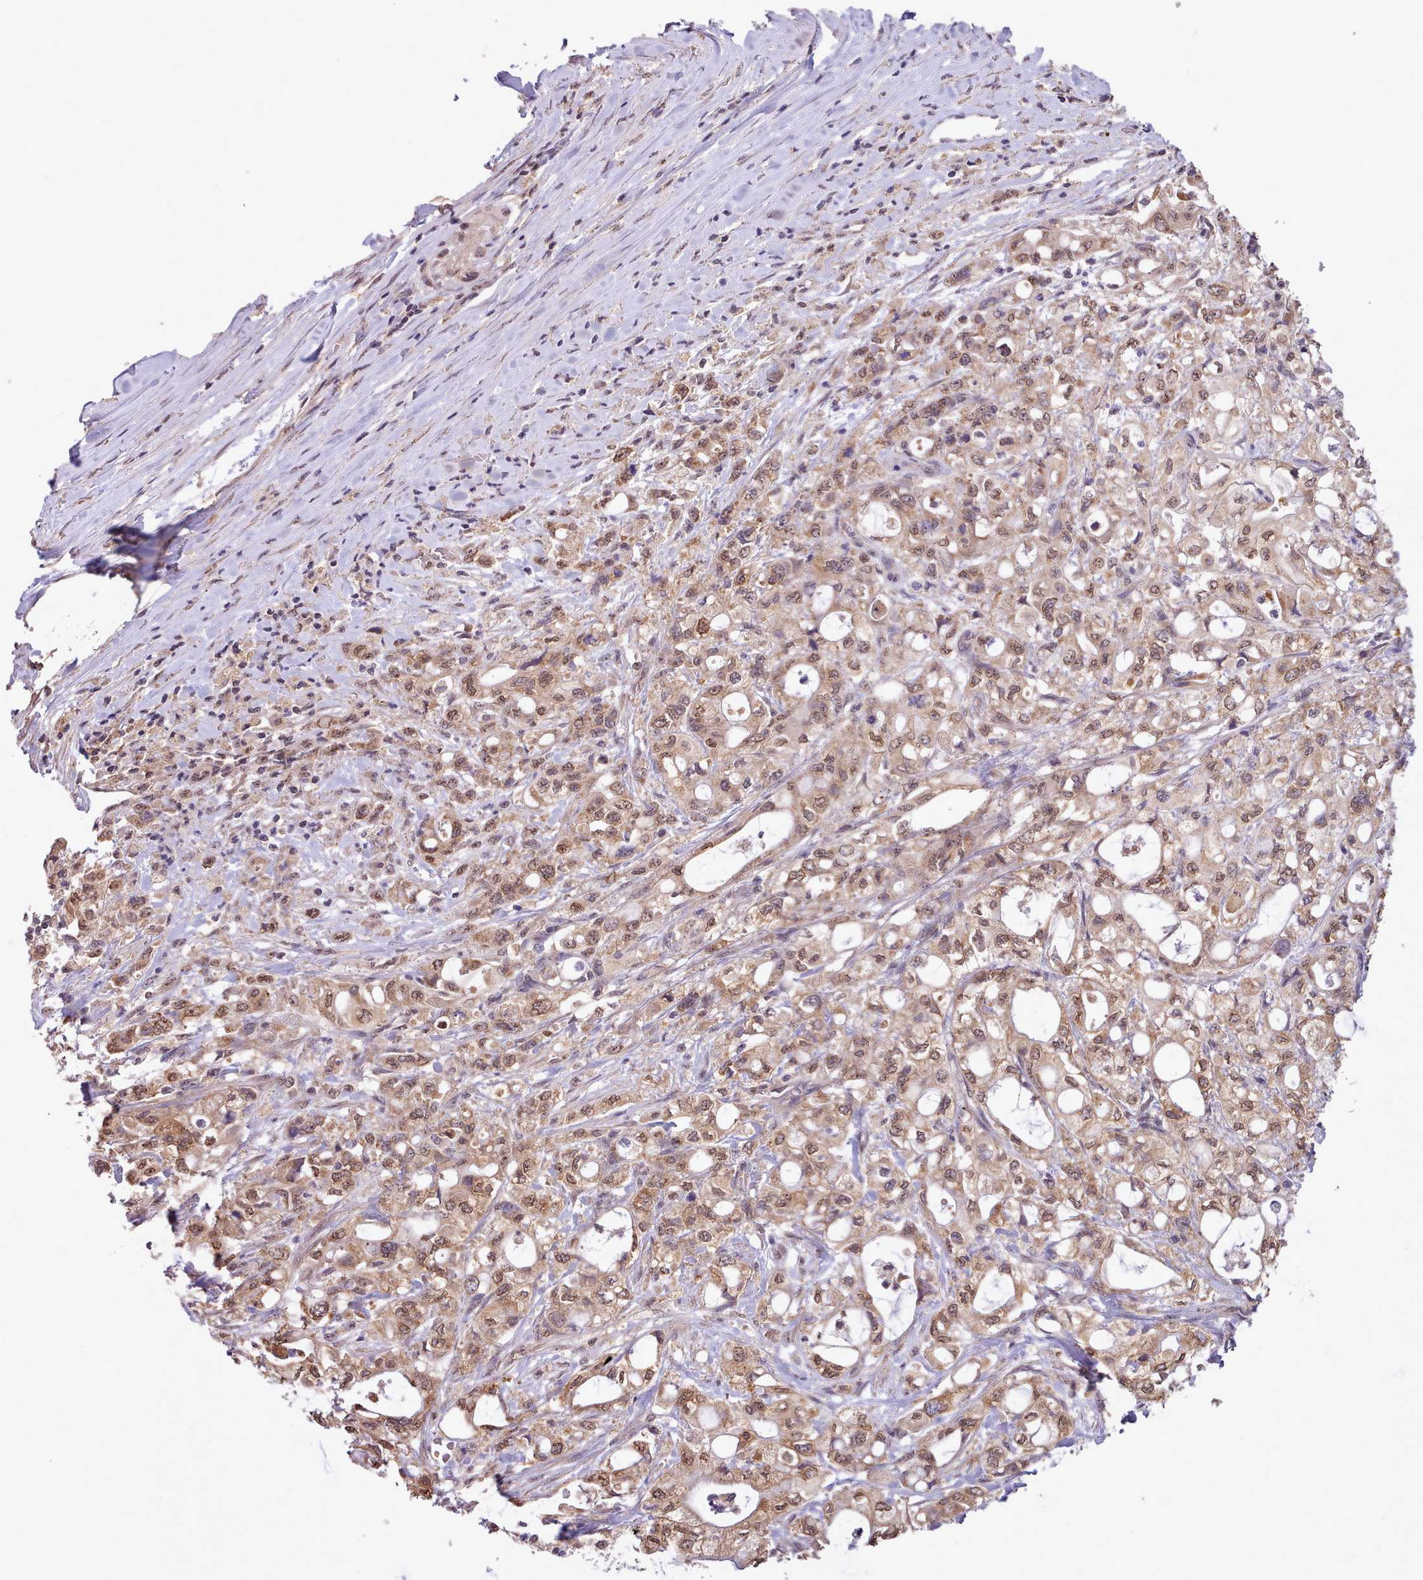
{"staining": {"intensity": "moderate", "quantity": ">75%", "location": "cytoplasmic/membranous,nuclear"}, "tissue": "pancreatic cancer", "cell_type": "Tumor cells", "image_type": "cancer", "snomed": [{"axis": "morphology", "description": "Adenocarcinoma, NOS"}, {"axis": "topography", "description": "Pancreas"}], "caption": "Brown immunohistochemical staining in pancreatic cancer (adenocarcinoma) reveals moderate cytoplasmic/membranous and nuclear positivity in approximately >75% of tumor cells.", "gene": "PIP4P1", "patient": {"sex": "male", "age": 79}}